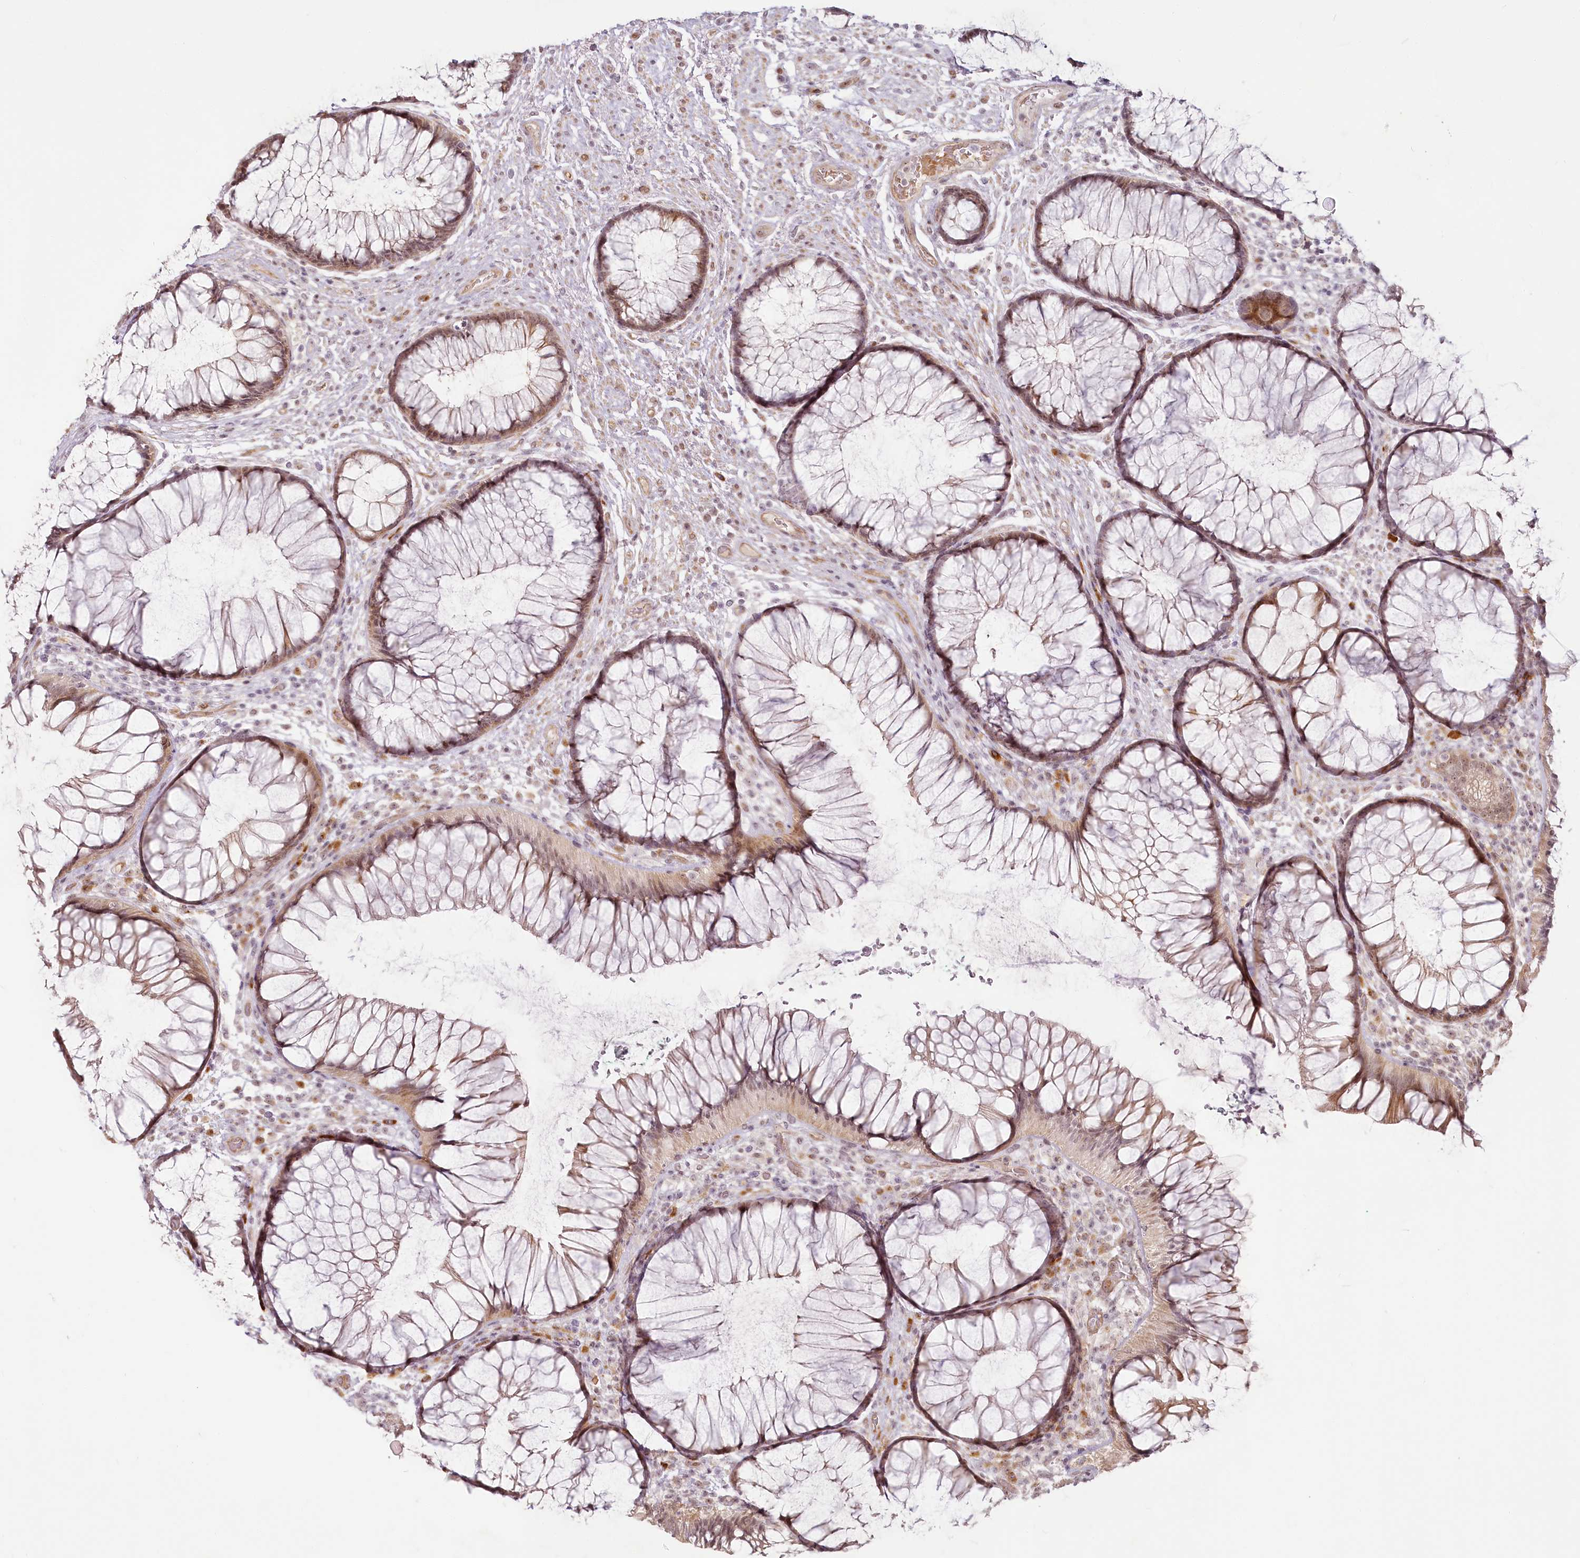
{"staining": {"intensity": "moderate", "quantity": ">75%", "location": "cytoplasmic/membranous,nuclear"}, "tissue": "rectum", "cell_type": "Glandular cells", "image_type": "normal", "snomed": [{"axis": "morphology", "description": "Normal tissue, NOS"}, {"axis": "topography", "description": "Rectum"}], "caption": "Immunohistochemistry of unremarkable rectum shows medium levels of moderate cytoplasmic/membranous,nuclear positivity in about >75% of glandular cells.", "gene": "EXOSC7", "patient": {"sex": "male", "age": 51}}